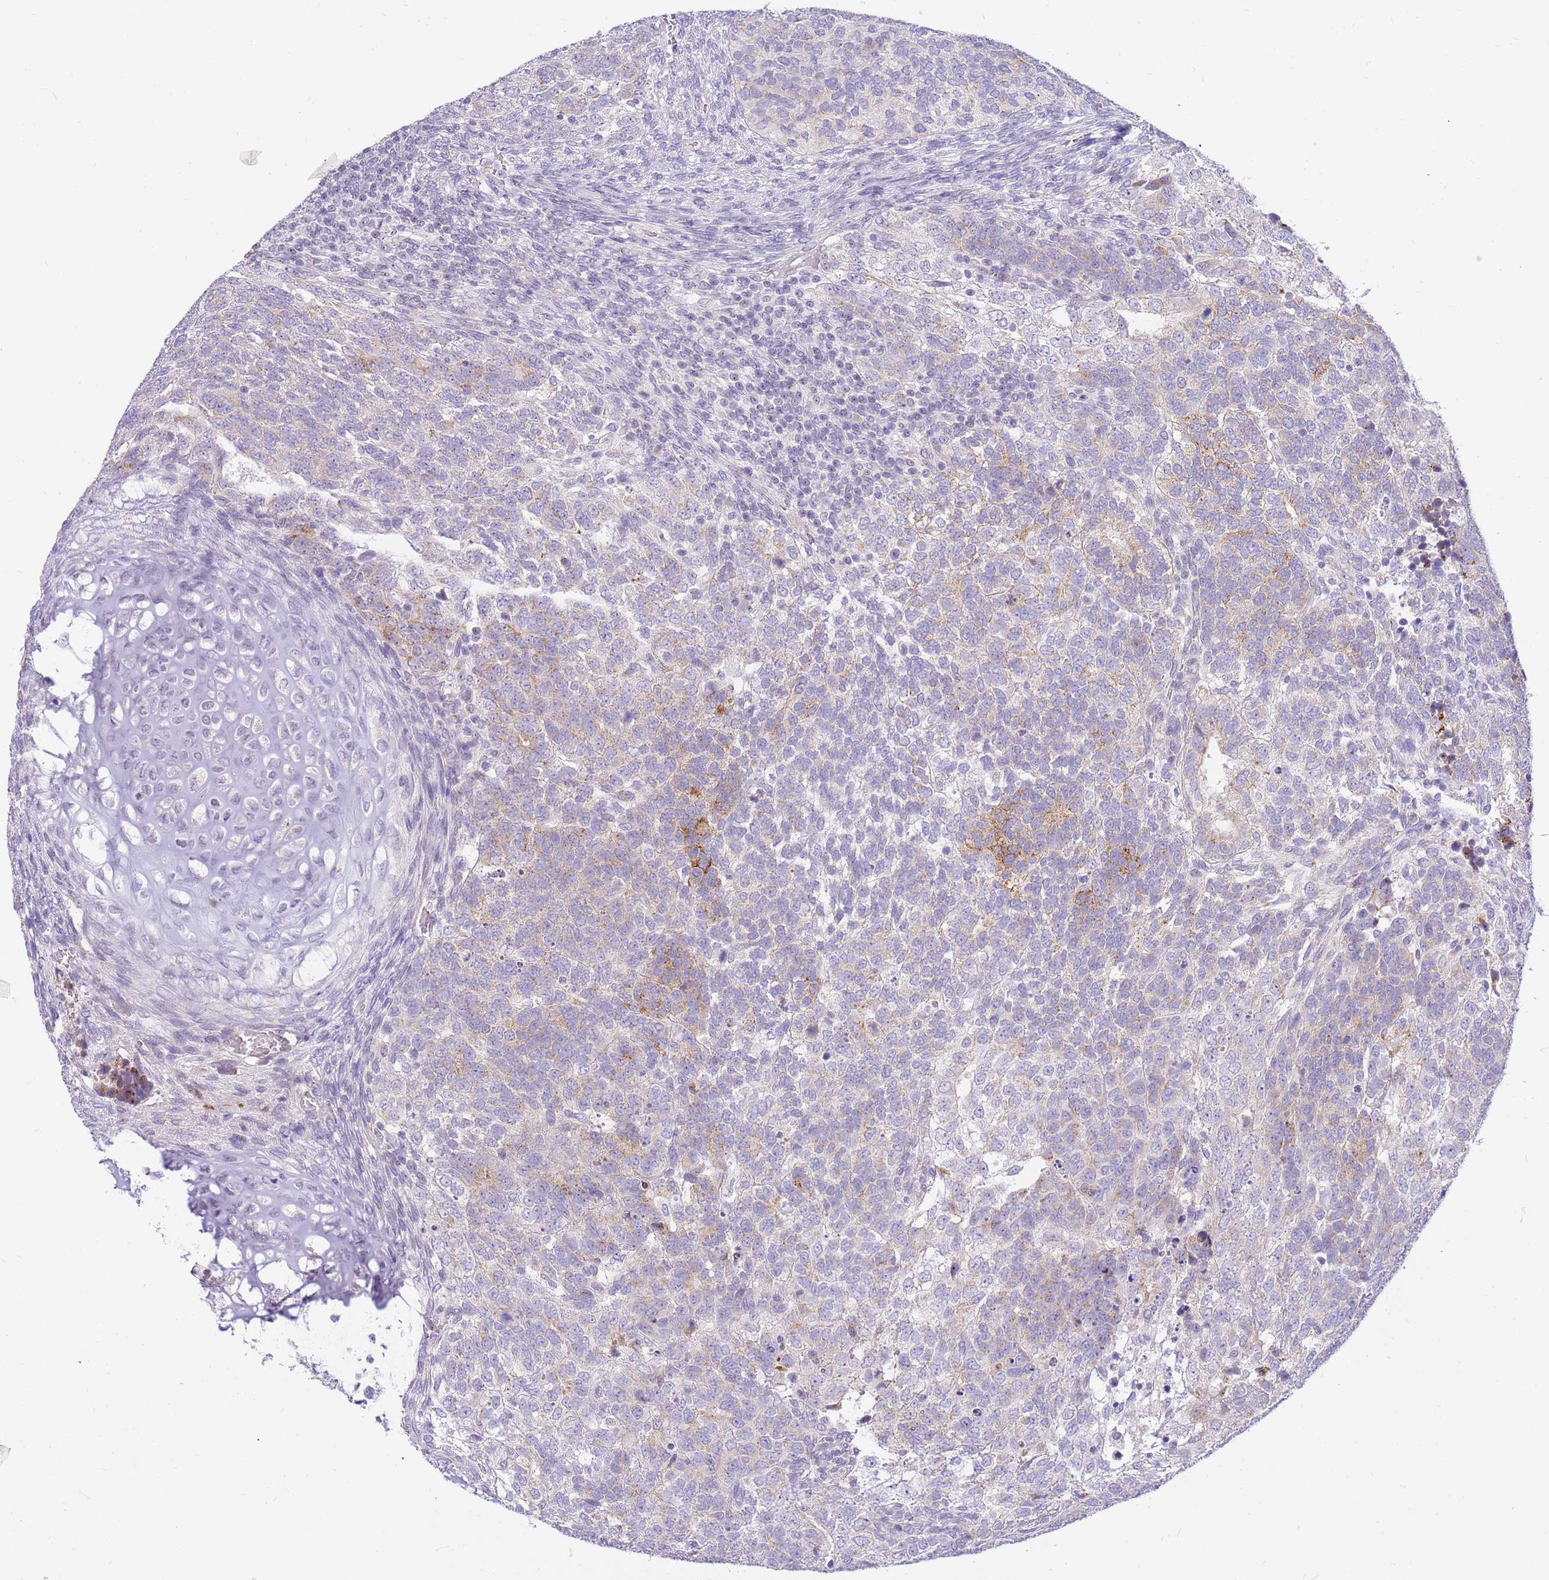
{"staining": {"intensity": "weak", "quantity": "25%-75%", "location": "cytoplasmic/membranous"}, "tissue": "testis cancer", "cell_type": "Tumor cells", "image_type": "cancer", "snomed": [{"axis": "morphology", "description": "Carcinoma, Embryonal, NOS"}, {"axis": "topography", "description": "Testis"}], "caption": "Immunohistochemical staining of testis cancer (embryonal carcinoma) demonstrates low levels of weak cytoplasmic/membranous protein staining in approximately 25%-75% of tumor cells. Immunohistochemistry stains the protein in brown and the nuclei are stained blue.", "gene": "DNAJA3", "patient": {"sex": "male", "age": 23}}